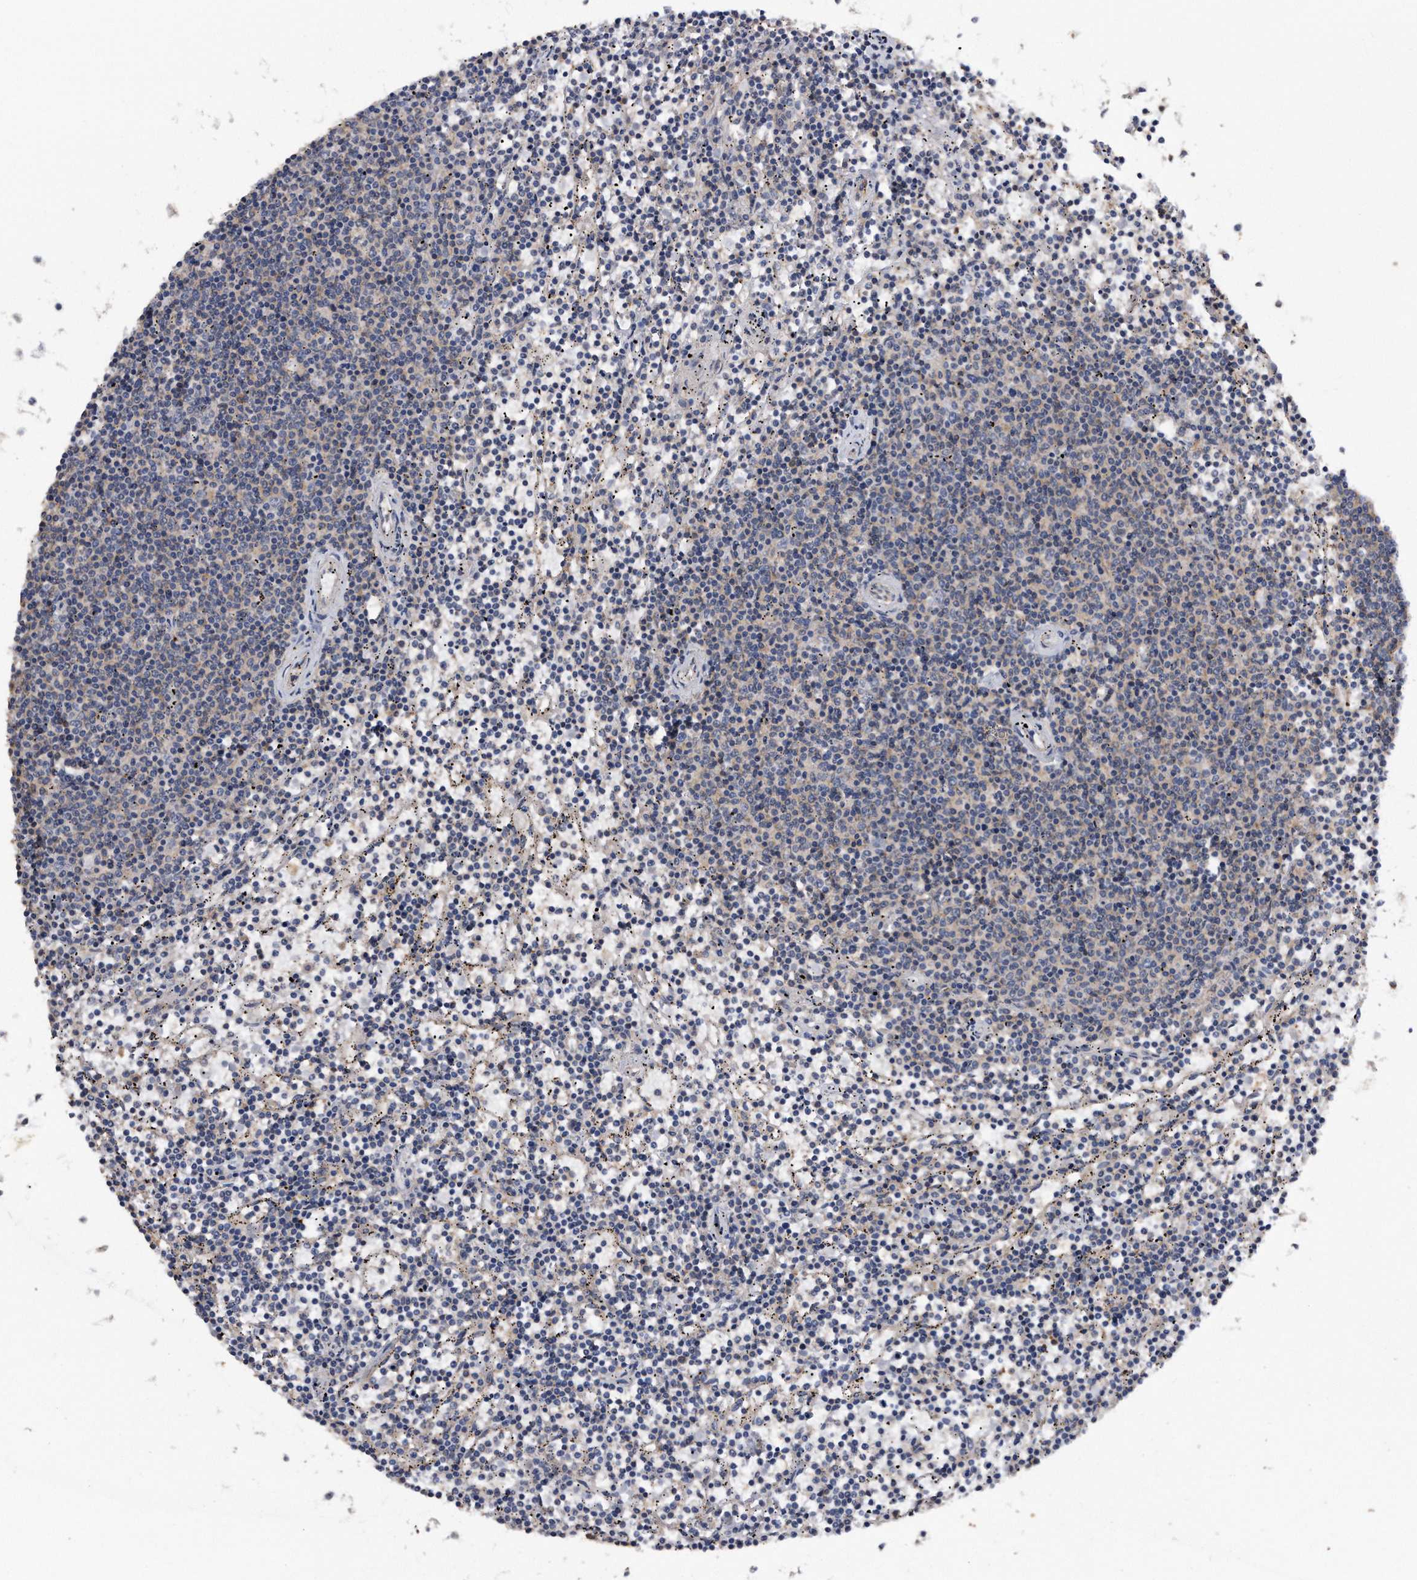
{"staining": {"intensity": "weak", "quantity": "25%-75%", "location": "cytoplasmic/membranous"}, "tissue": "lymphoma", "cell_type": "Tumor cells", "image_type": "cancer", "snomed": [{"axis": "morphology", "description": "Malignant lymphoma, non-Hodgkin's type, Low grade"}, {"axis": "topography", "description": "Spleen"}], "caption": "Immunohistochemistry (IHC) of lymphoma shows low levels of weak cytoplasmic/membranous expression in about 25%-75% of tumor cells.", "gene": "KCND3", "patient": {"sex": "female", "age": 50}}